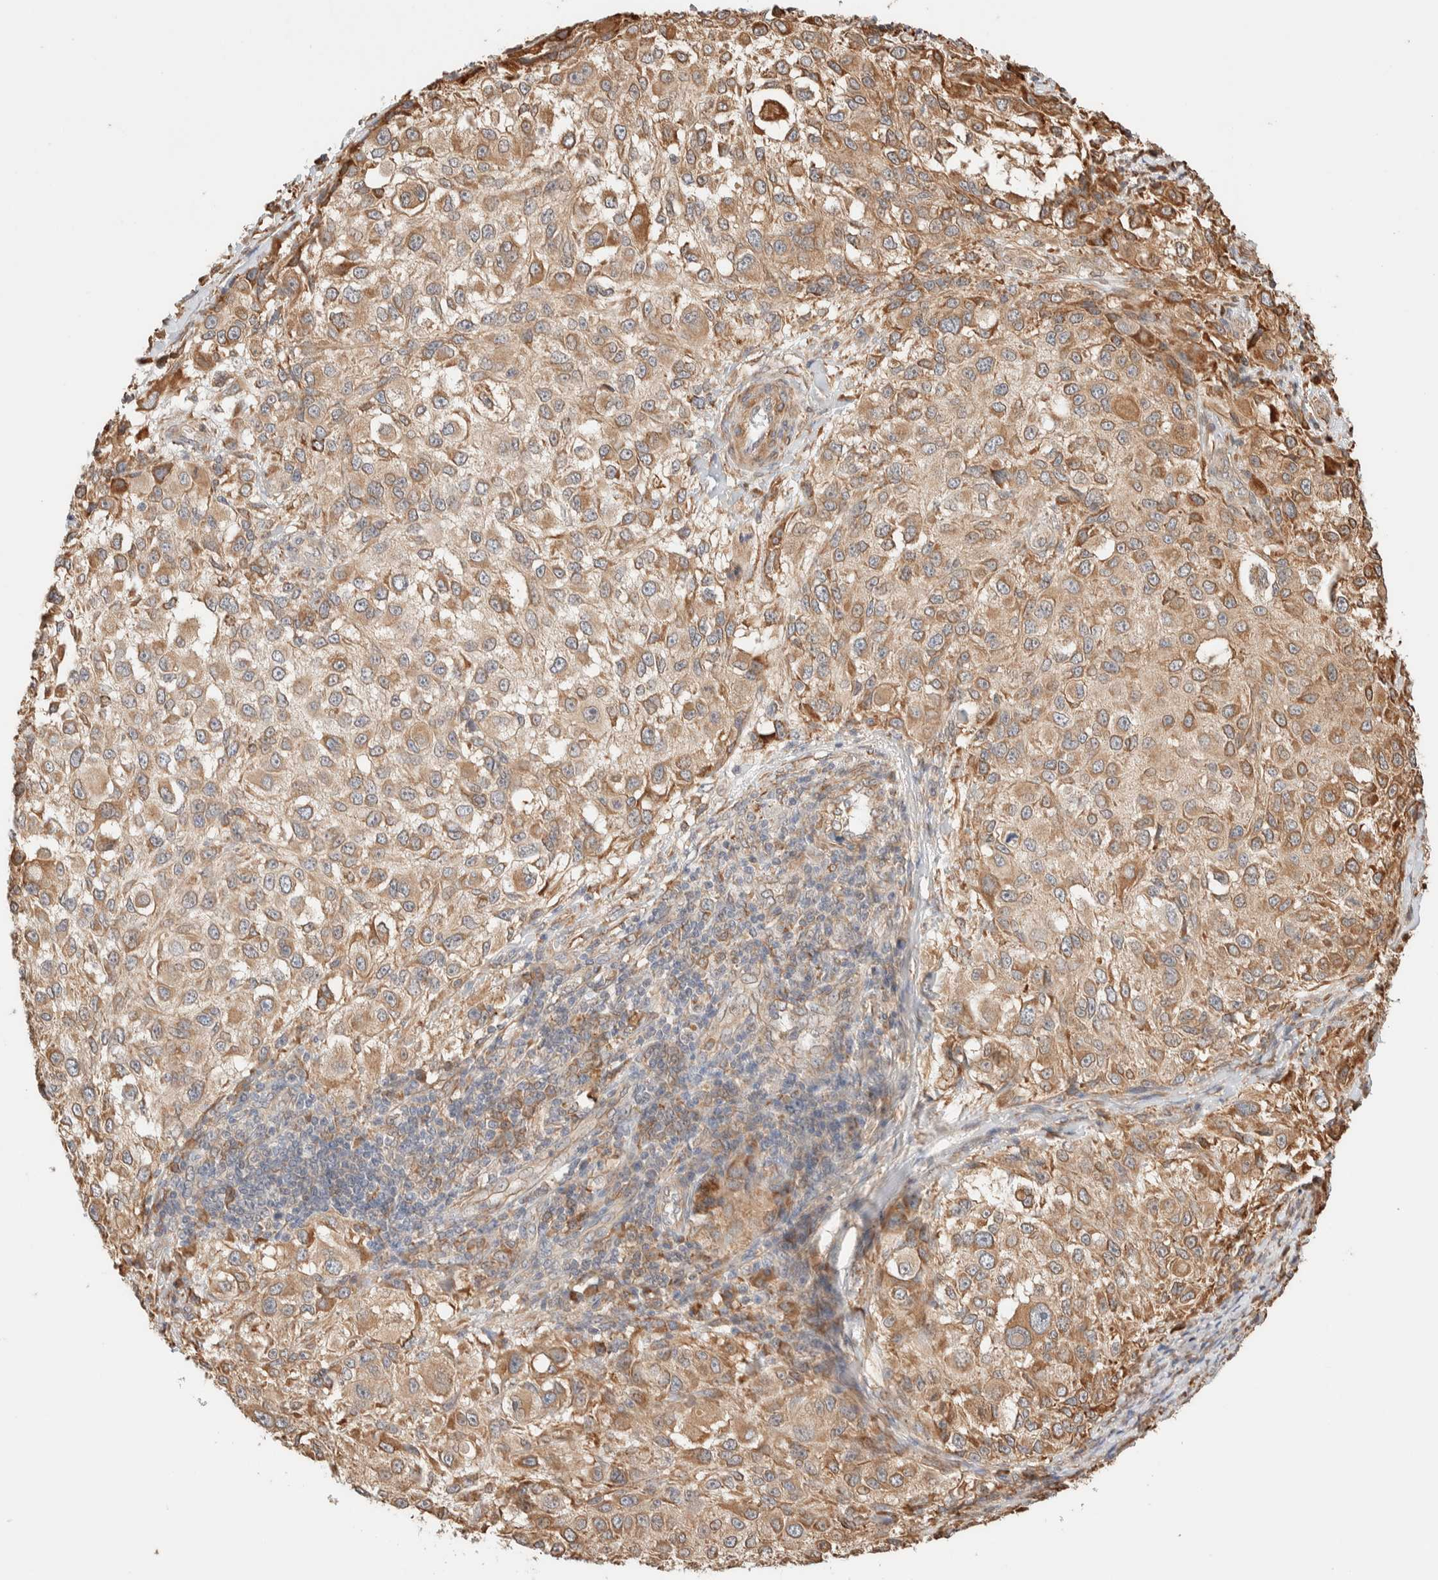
{"staining": {"intensity": "moderate", "quantity": ">75%", "location": "cytoplasmic/membranous"}, "tissue": "melanoma", "cell_type": "Tumor cells", "image_type": "cancer", "snomed": [{"axis": "morphology", "description": "Necrosis, NOS"}, {"axis": "morphology", "description": "Malignant melanoma, NOS"}, {"axis": "topography", "description": "Skin"}], "caption": "There is medium levels of moderate cytoplasmic/membranous expression in tumor cells of melanoma, as demonstrated by immunohistochemical staining (brown color).", "gene": "INTS1", "patient": {"sex": "female", "age": 87}}